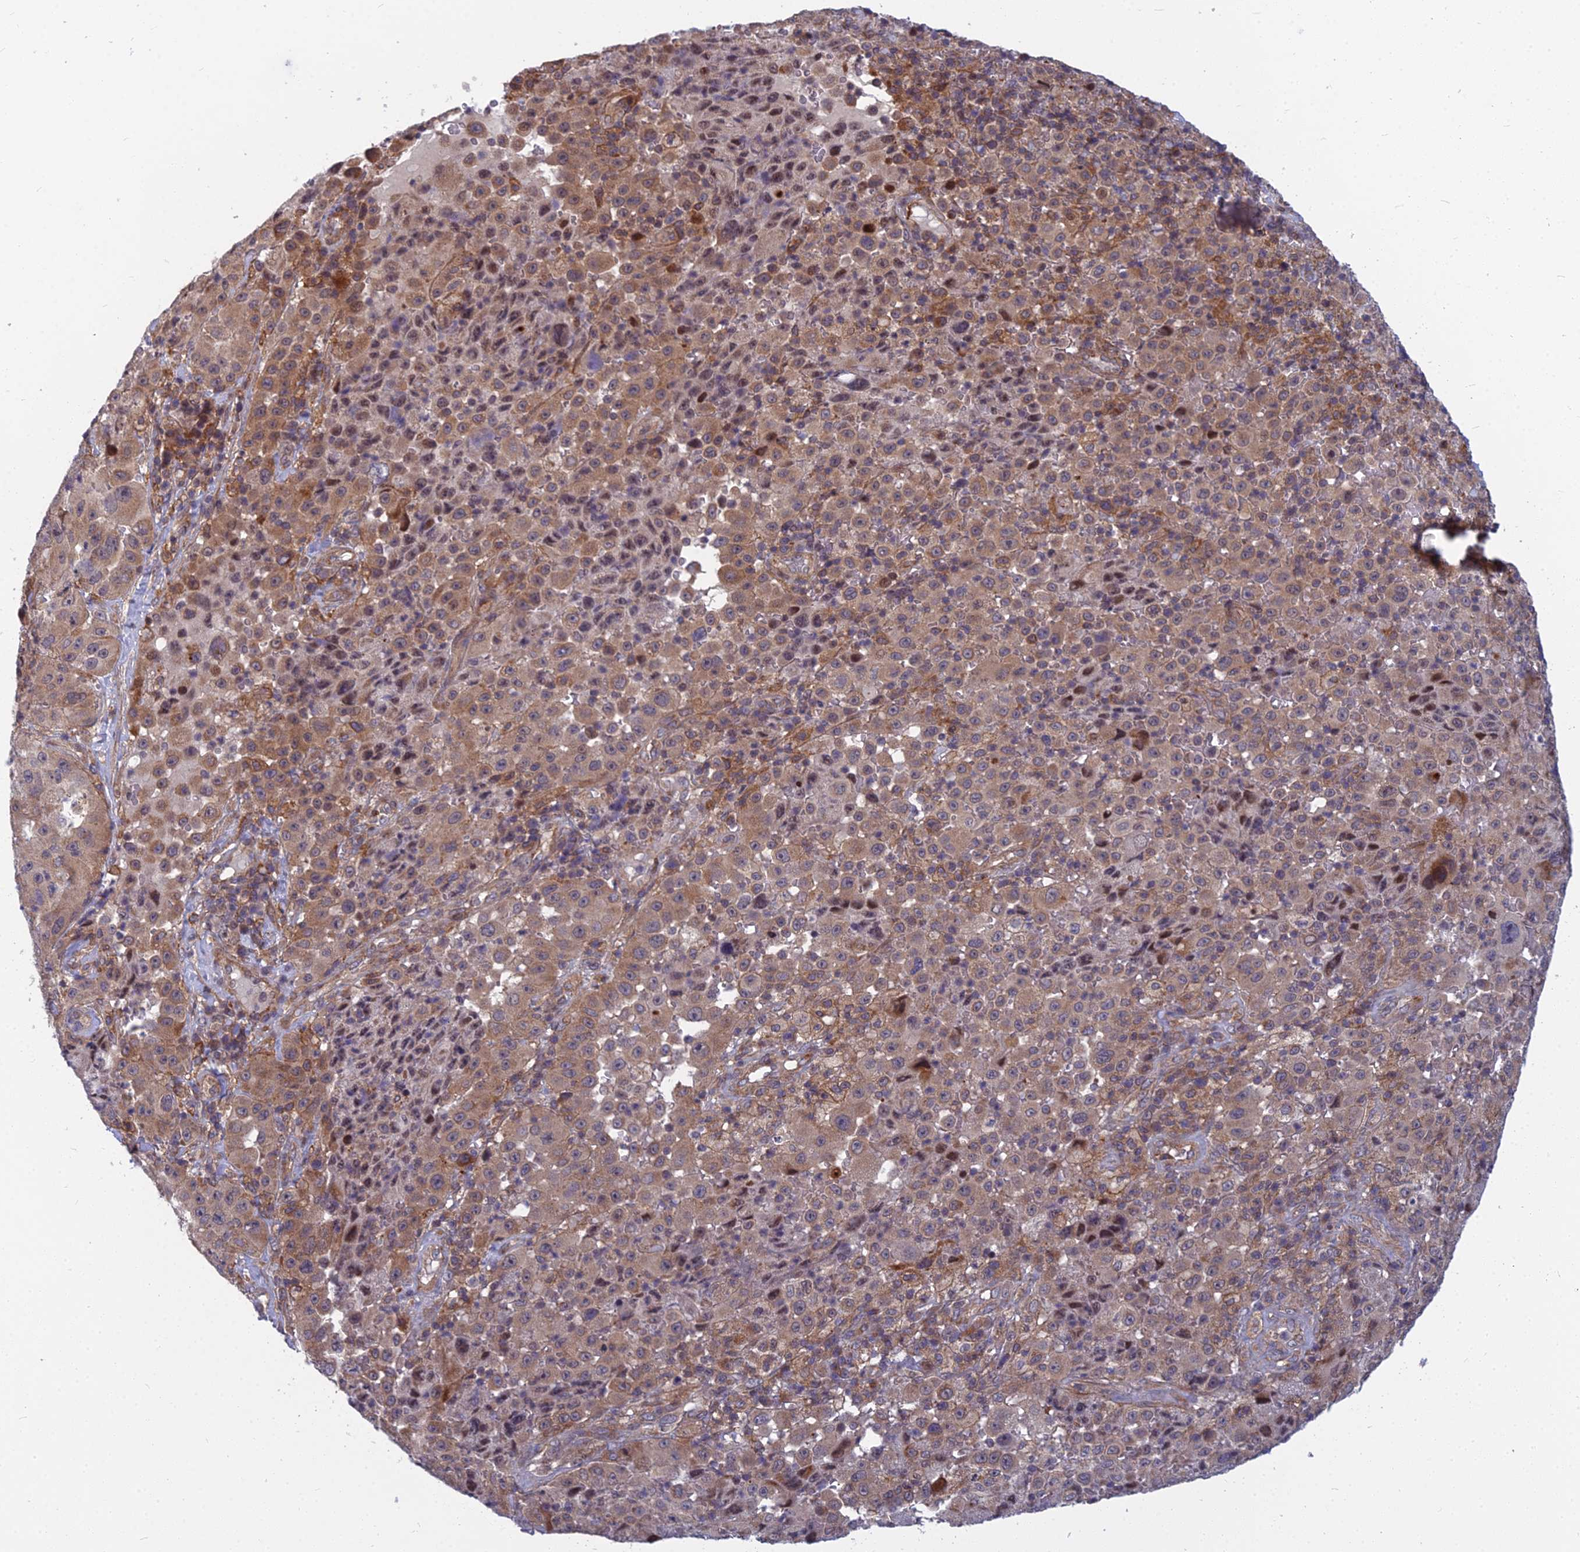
{"staining": {"intensity": "moderate", "quantity": "25%-75%", "location": "cytoplasmic/membranous,nuclear"}, "tissue": "melanoma", "cell_type": "Tumor cells", "image_type": "cancer", "snomed": [{"axis": "morphology", "description": "Malignant melanoma, Metastatic site"}, {"axis": "topography", "description": "Lymph node"}], "caption": "The photomicrograph demonstrates a brown stain indicating the presence of a protein in the cytoplasmic/membranous and nuclear of tumor cells in malignant melanoma (metastatic site).", "gene": "COMMD2", "patient": {"sex": "male", "age": 62}}